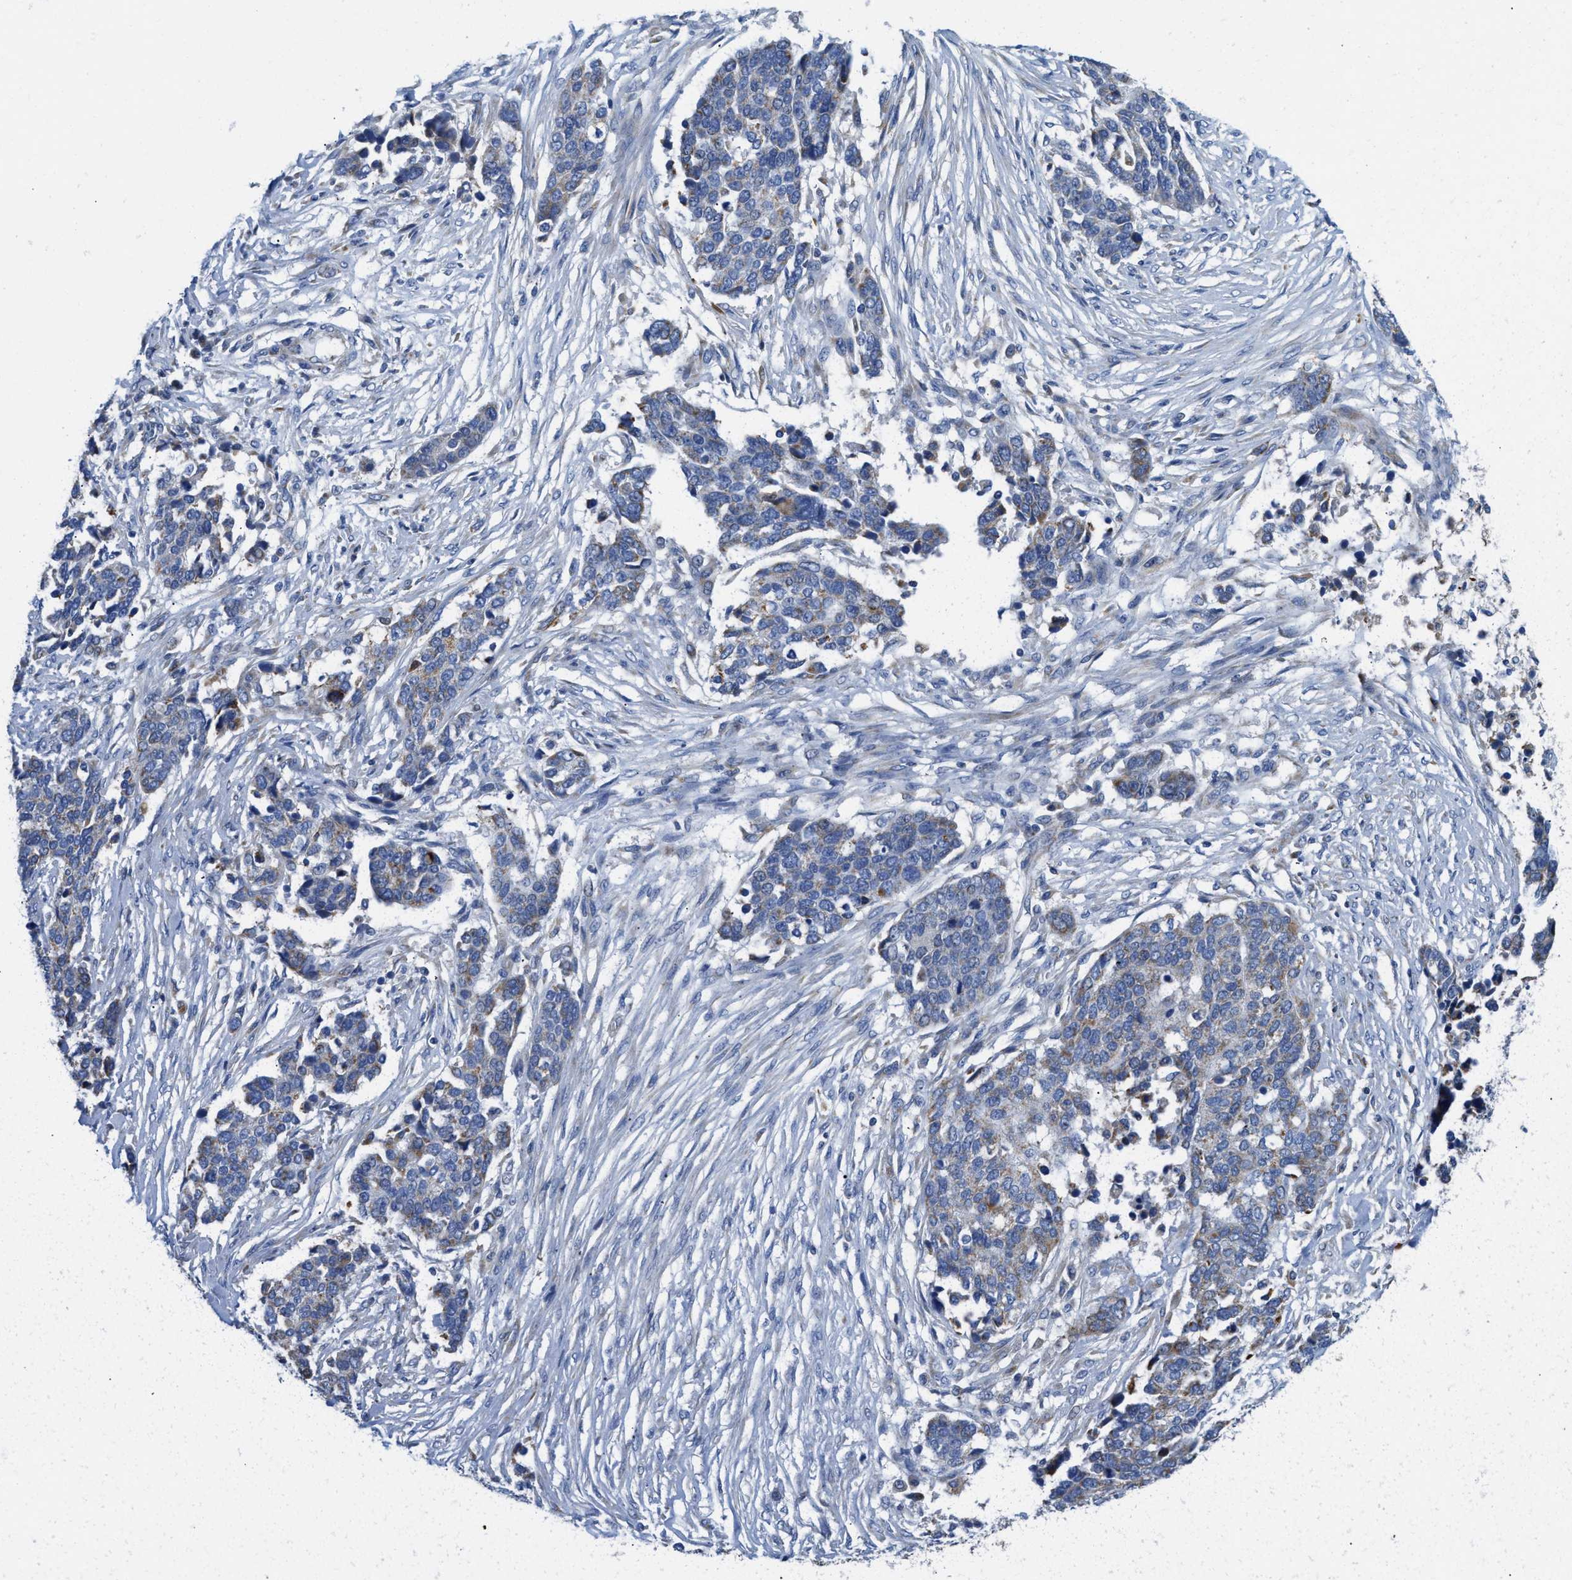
{"staining": {"intensity": "weak", "quantity": "<25%", "location": "cytoplasmic/membranous"}, "tissue": "ovarian cancer", "cell_type": "Tumor cells", "image_type": "cancer", "snomed": [{"axis": "morphology", "description": "Cystadenocarcinoma, serous, NOS"}, {"axis": "topography", "description": "Ovary"}], "caption": "Tumor cells are negative for protein expression in human serous cystadenocarcinoma (ovarian).", "gene": "SLC25A13", "patient": {"sex": "female", "age": 44}}